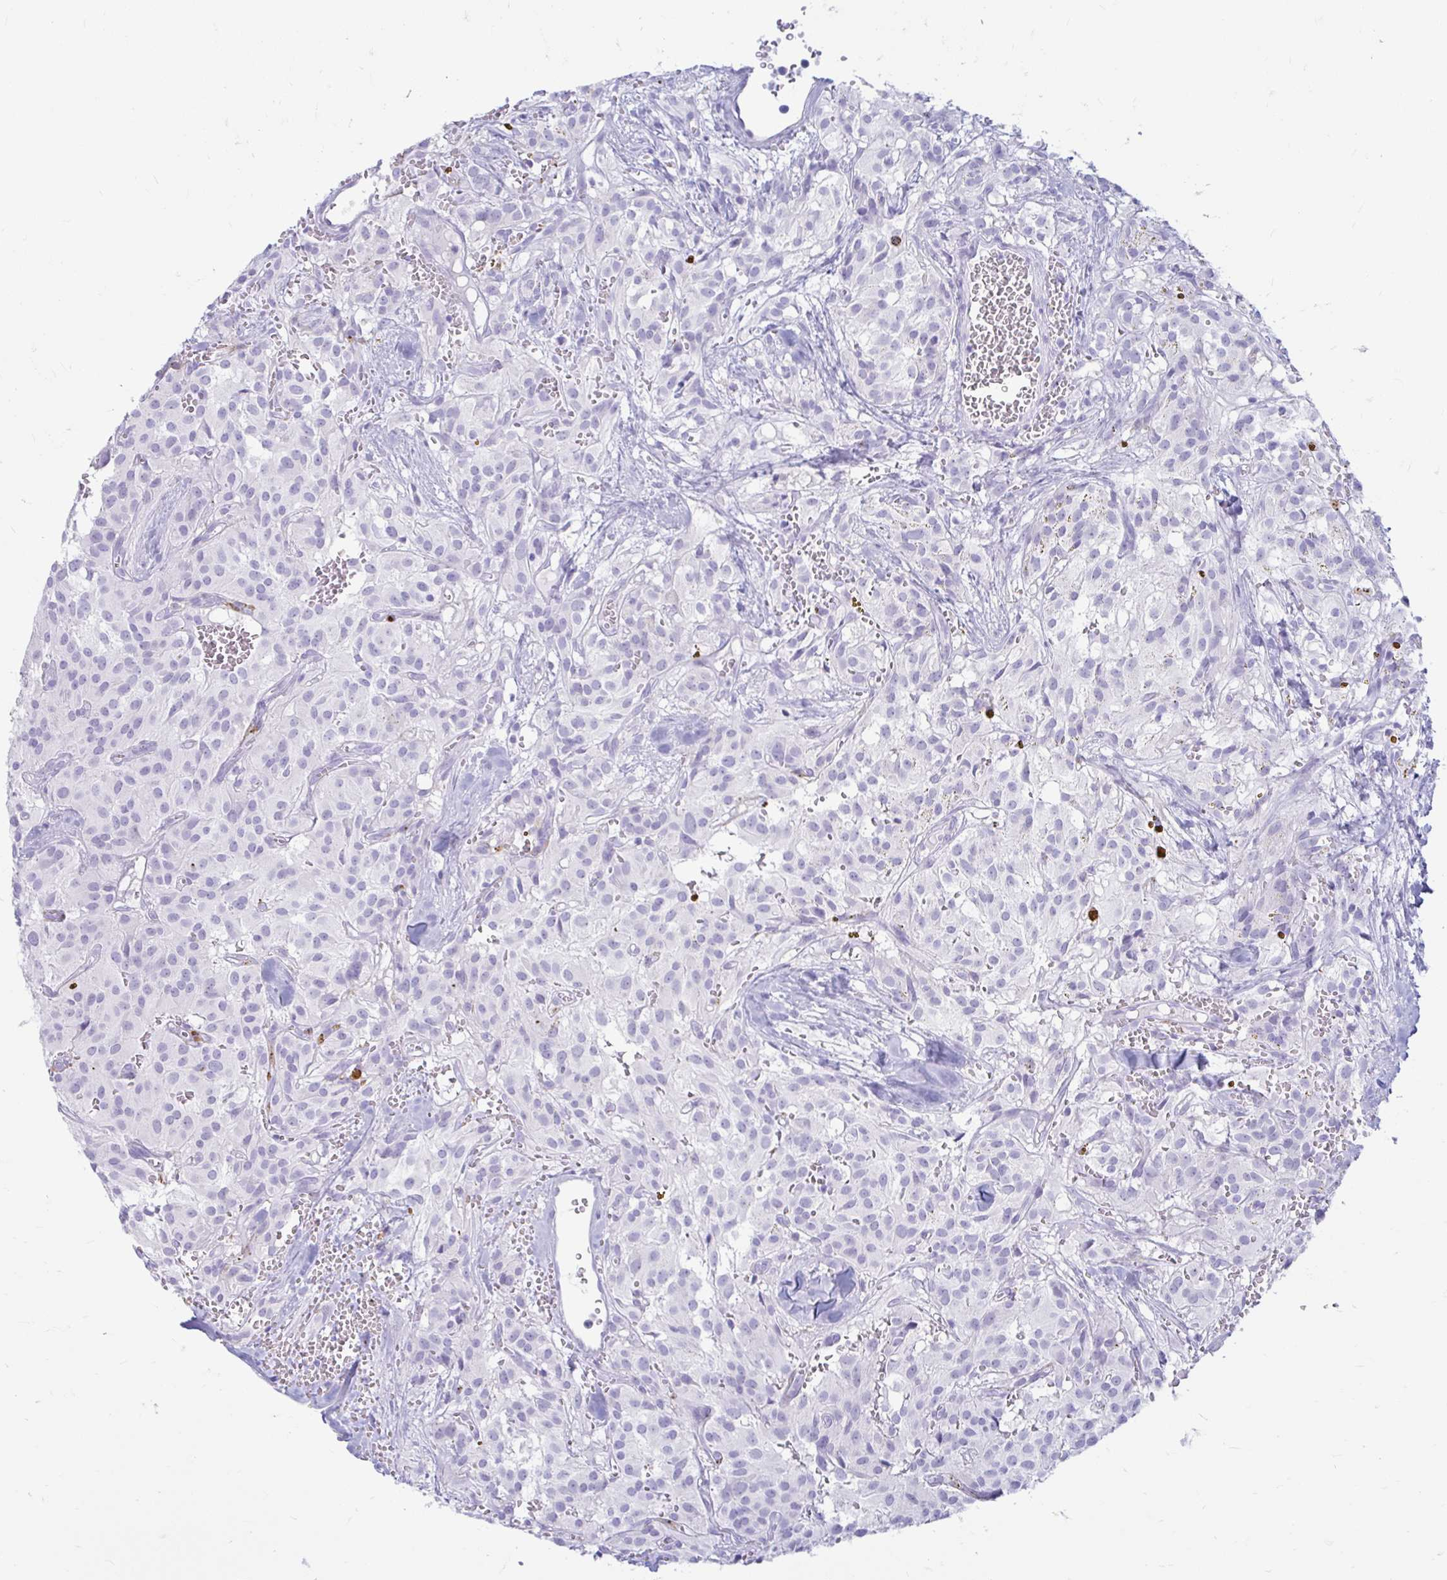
{"staining": {"intensity": "negative", "quantity": "none", "location": "none"}, "tissue": "glioma", "cell_type": "Tumor cells", "image_type": "cancer", "snomed": [{"axis": "morphology", "description": "Glioma, malignant, Low grade"}, {"axis": "topography", "description": "Brain"}], "caption": "This is an IHC image of glioma. There is no positivity in tumor cells.", "gene": "ERICH6", "patient": {"sex": "male", "age": 42}}